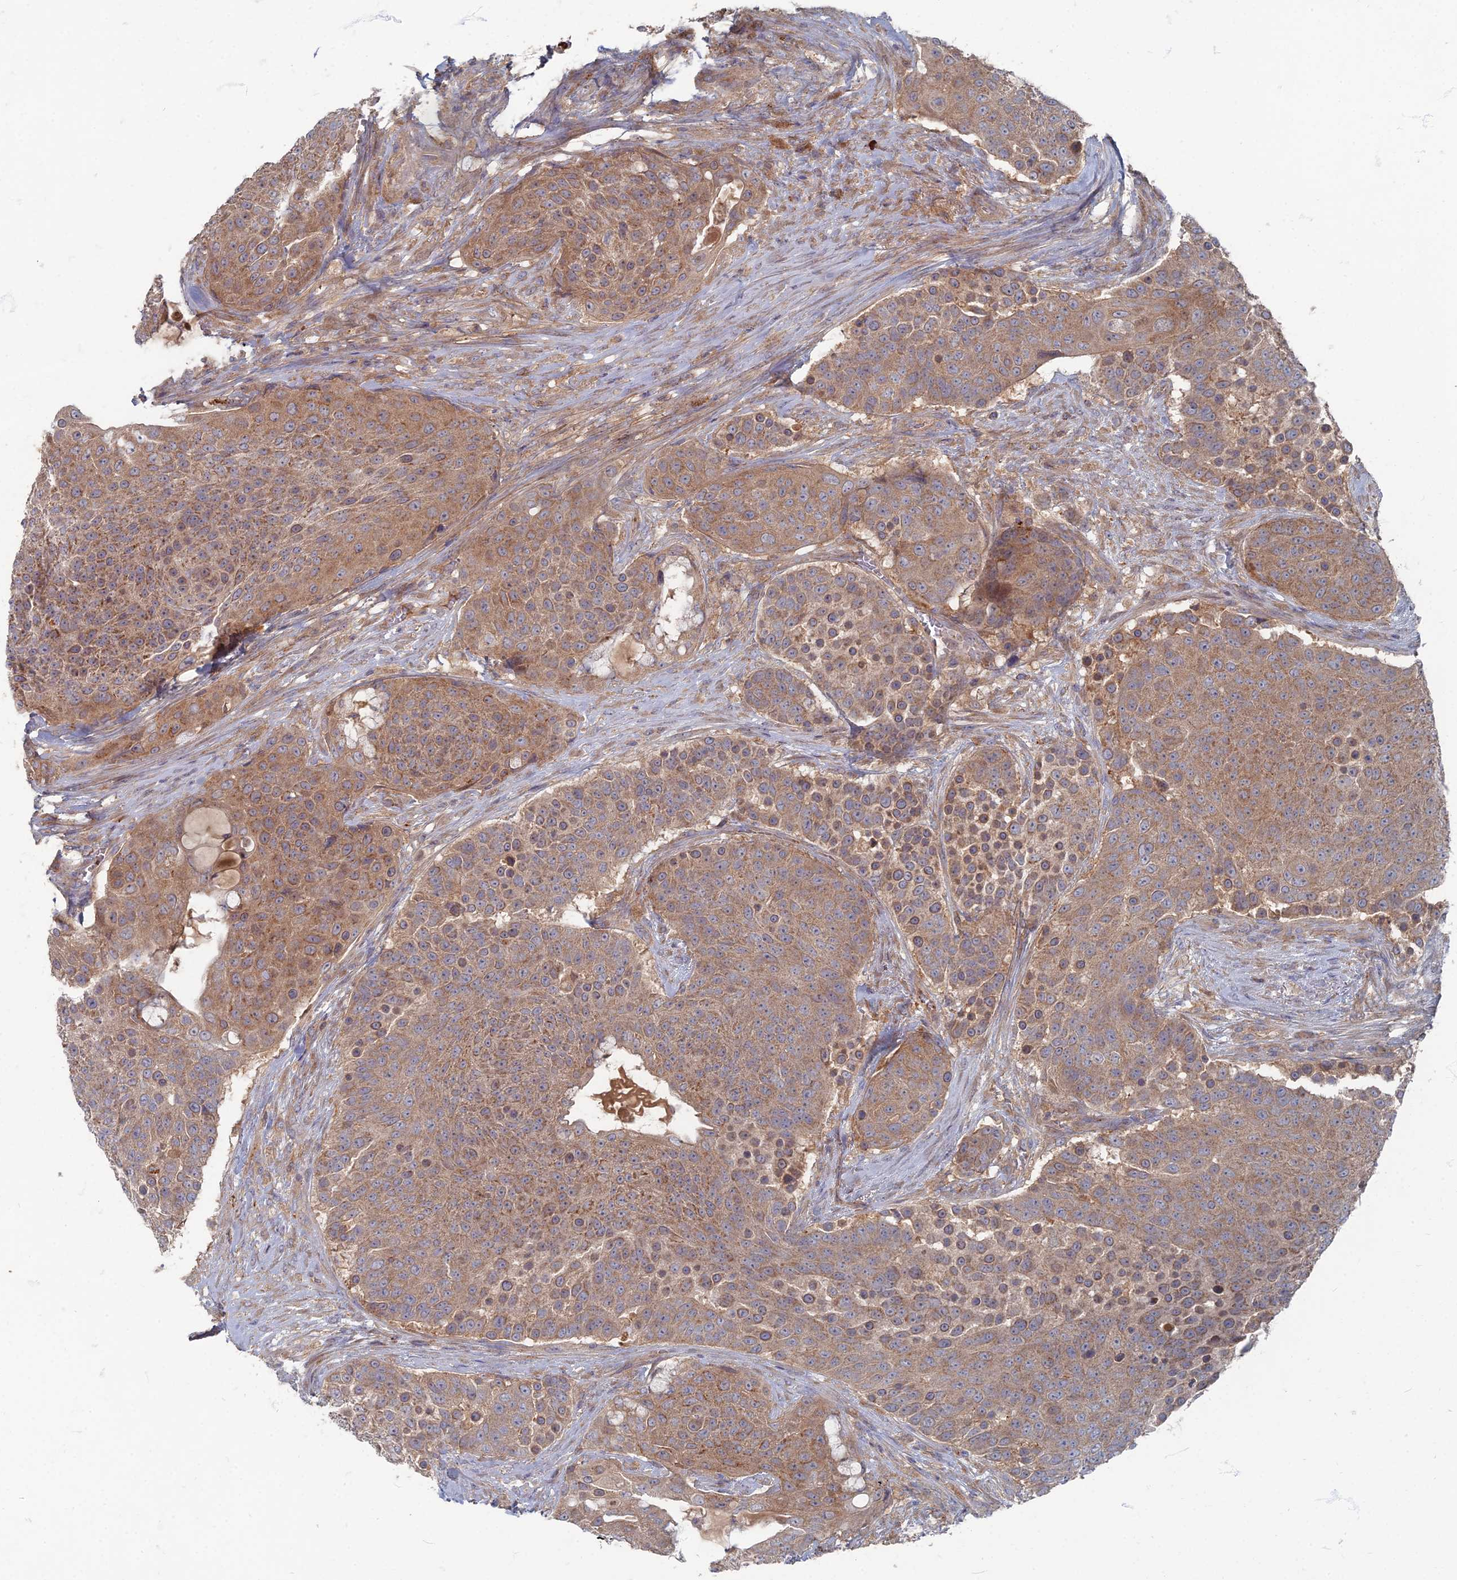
{"staining": {"intensity": "moderate", "quantity": ">75%", "location": "cytoplasmic/membranous"}, "tissue": "urothelial cancer", "cell_type": "Tumor cells", "image_type": "cancer", "snomed": [{"axis": "morphology", "description": "Urothelial carcinoma, High grade"}, {"axis": "topography", "description": "Urinary bladder"}], "caption": "Urothelial carcinoma (high-grade) stained with IHC exhibits moderate cytoplasmic/membranous staining in approximately >75% of tumor cells.", "gene": "PPCDC", "patient": {"sex": "female", "age": 63}}